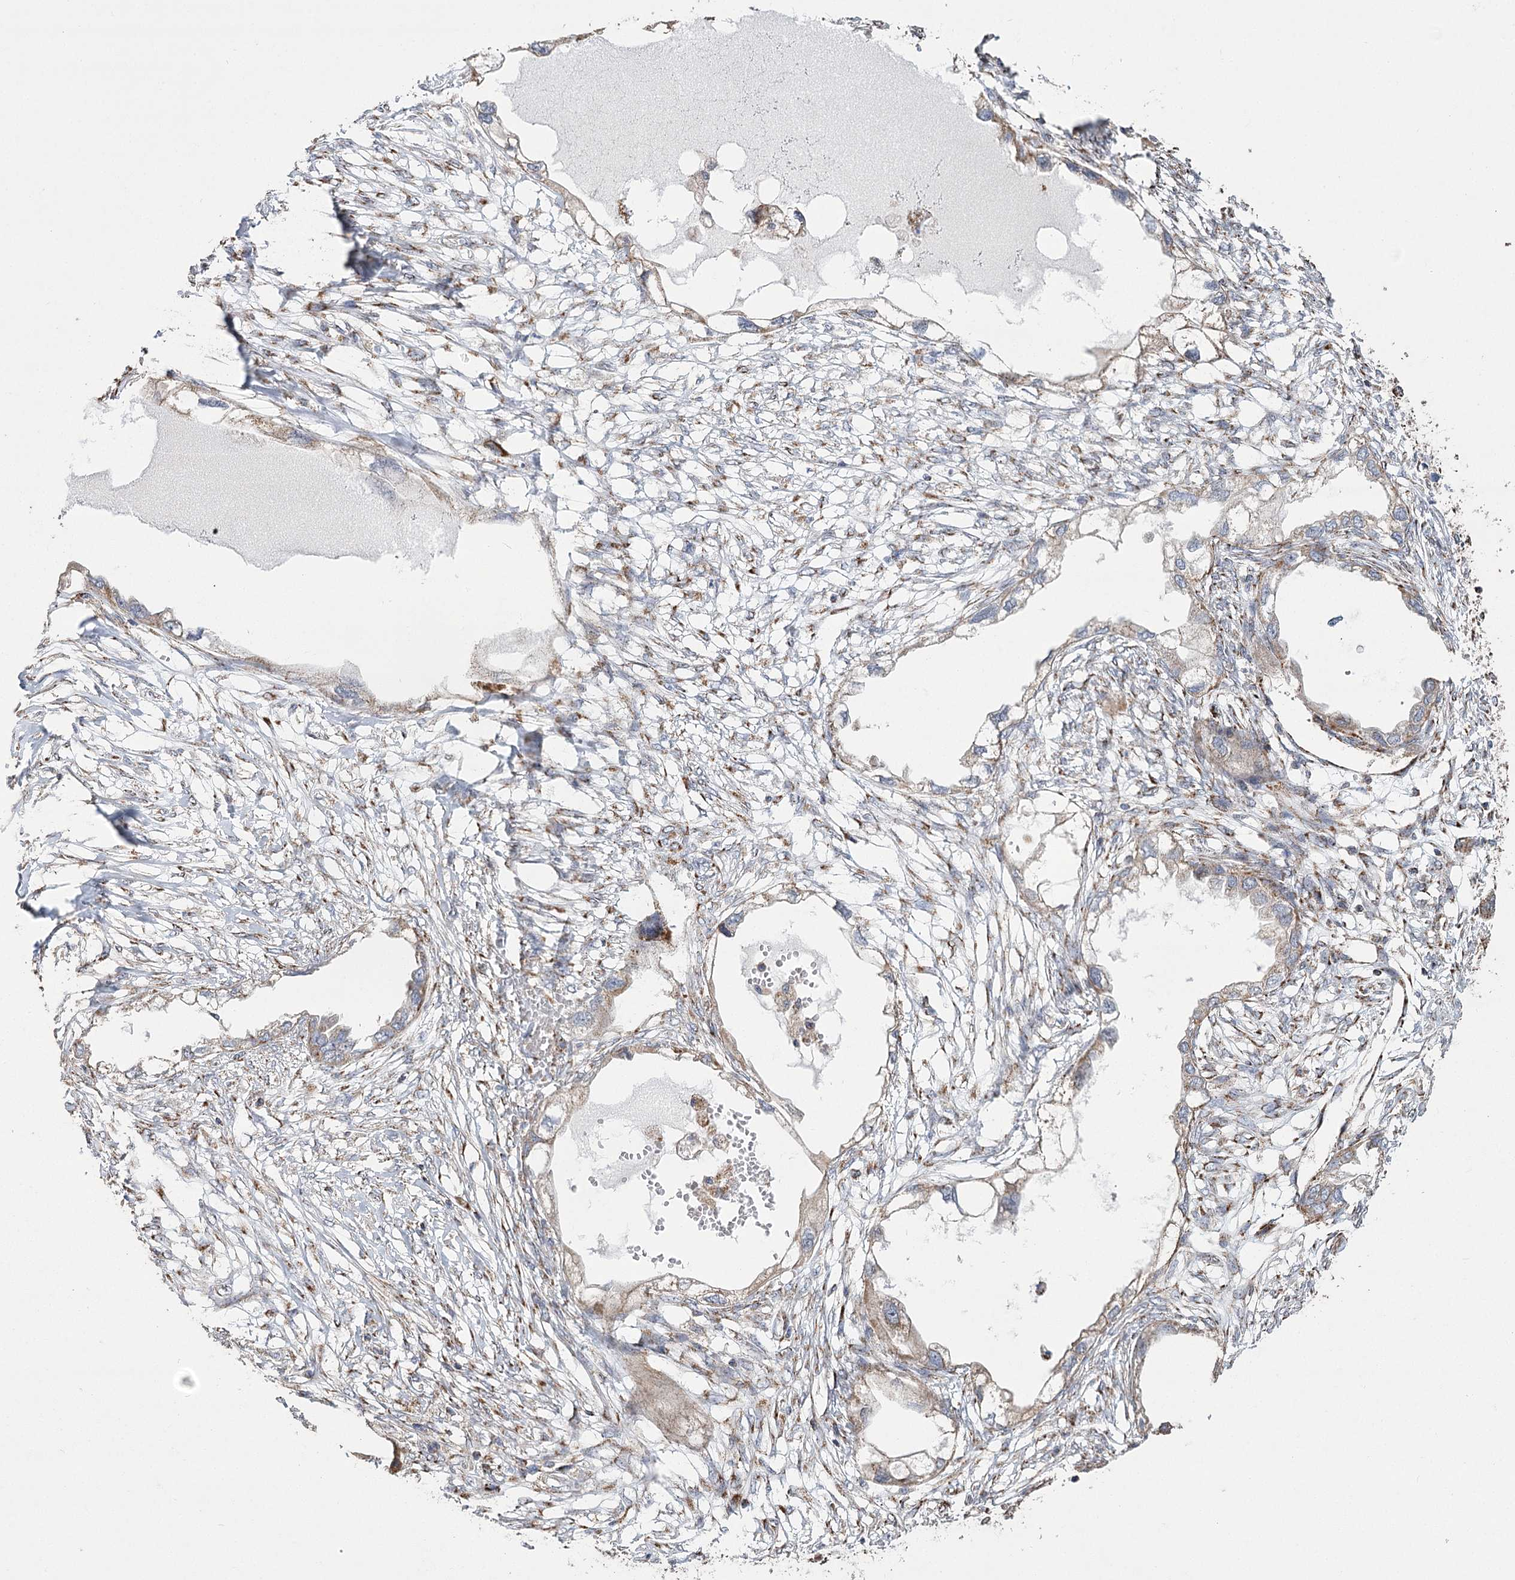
{"staining": {"intensity": "weak", "quantity": "25%-75%", "location": "cytoplasmic/membranous"}, "tissue": "endometrial cancer", "cell_type": "Tumor cells", "image_type": "cancer", "snomed": [{"axis": "morphology", "description": "Adenocarcinoma, NOS"}, {"axis": "morphology", "description": "Adenocarcinoma, metastatic, NOS"}, {"axis": "topography", "description": "Adipose tissue"}, {"axis": "topography", "description": "Endometrium"}], "caption": "A micrograph of adenocarcinoma (endometrial) stained for a protein shows weak cytoplasmic/membranous brown staining in tumor cells.", "gene": "RANBP3L", "patient": {"sex": "female", "age": 67}}